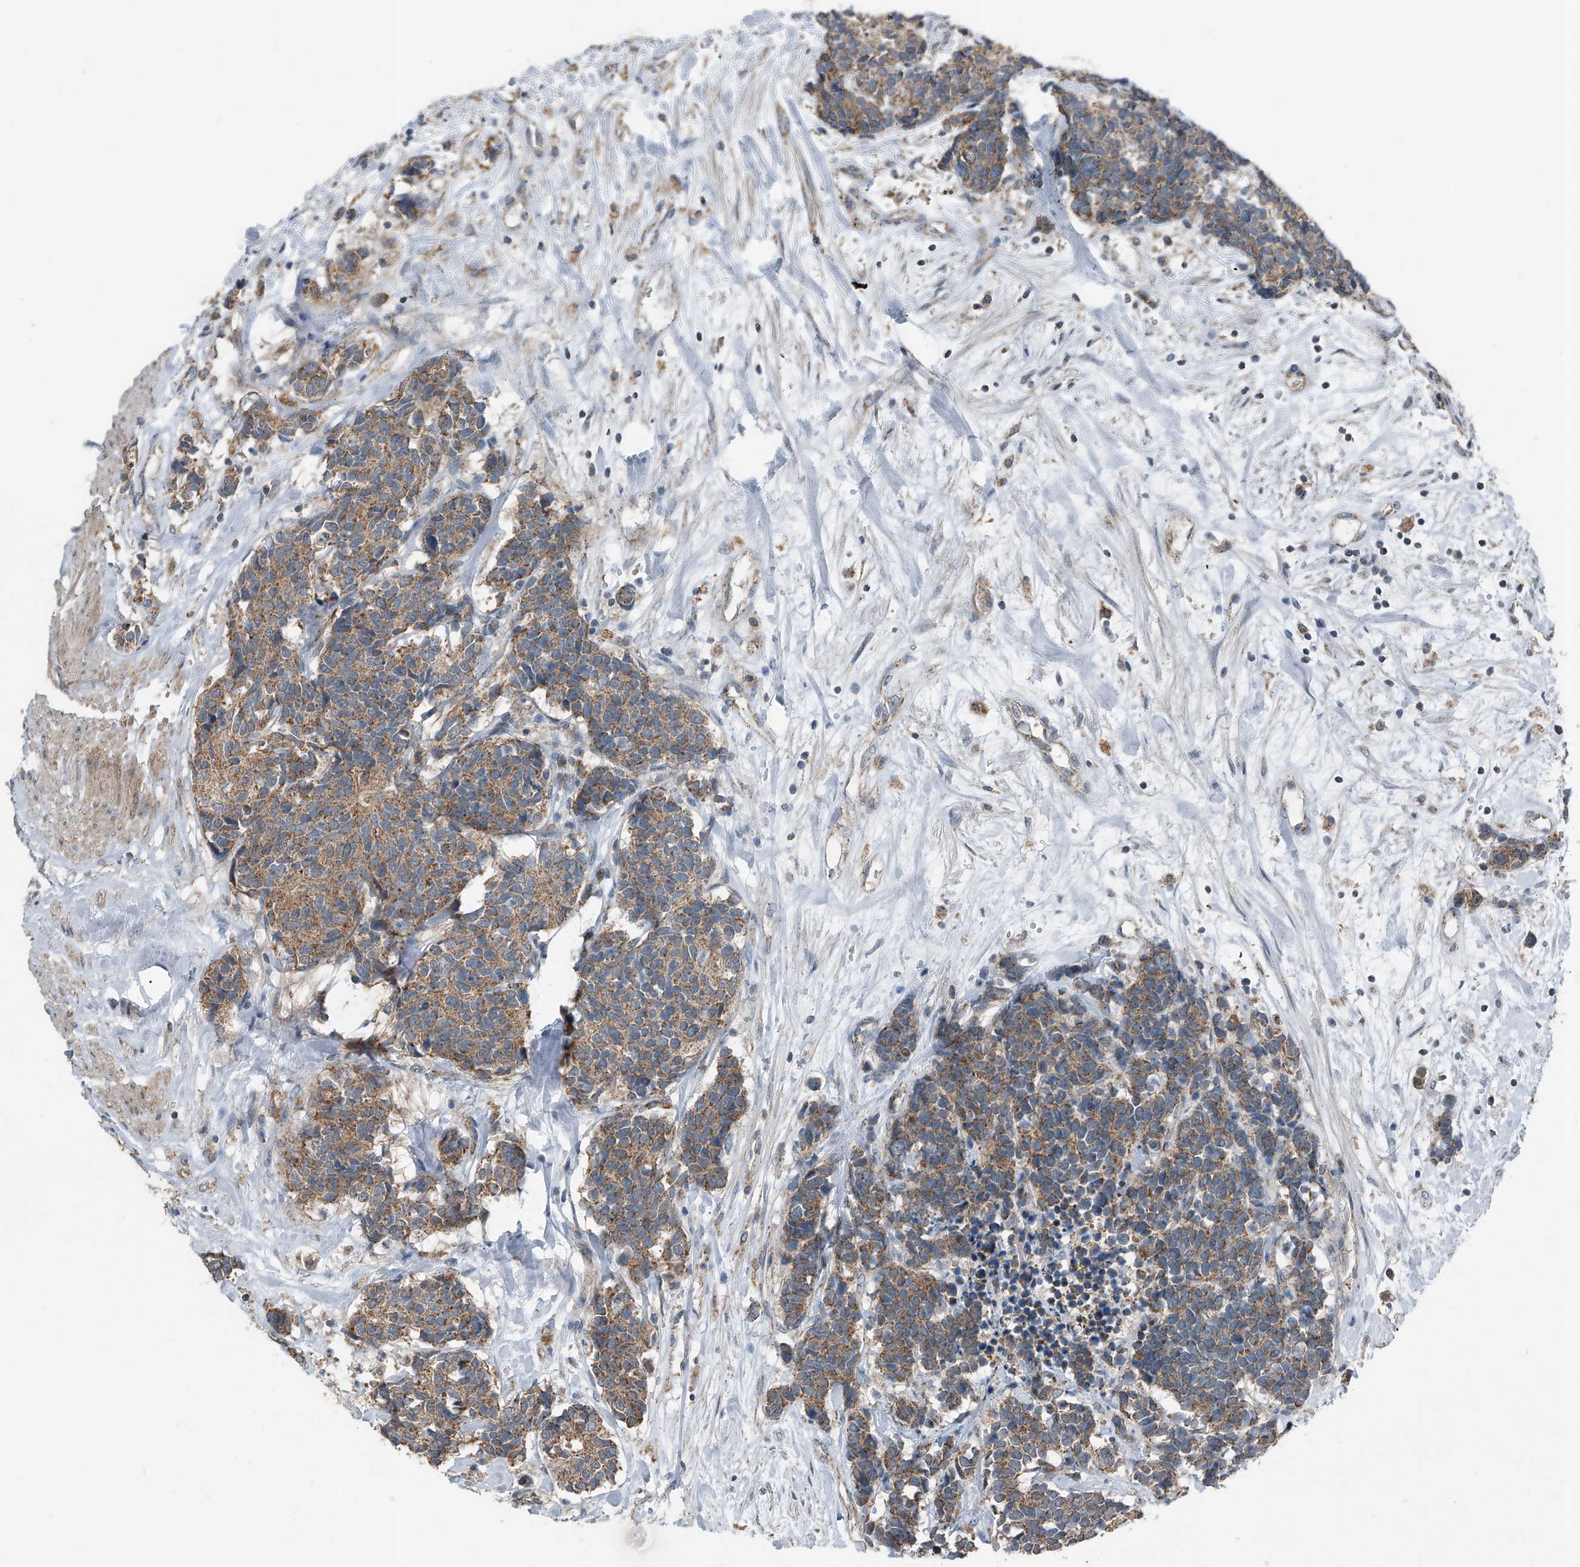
{"staining": {"intensity": "moderate", "quantity": ">75%", "location": "cytoplasmic/membranous"}, "tissue": "carcinoid", "cell_type": "Tumor cells", "image_type": "cancer", "snomed": [{"axis": "morphology", "description": "Carcinoma, NOS"}, {"axis": "morphology", "description": "Carcinoid, malignant, NOS"}, {"axis": "topography", "description": "Urinary bladder"}], "caption": "DAB (3,3'-diaminobenzidine) immunohistochemical staining of carcinoid reveals moderate cytoplasmic/membranous protein staining in approximately >75% of tumor cells.", "gene": "CHRNA7", "patient": {"sex": "male", "age": 57}}